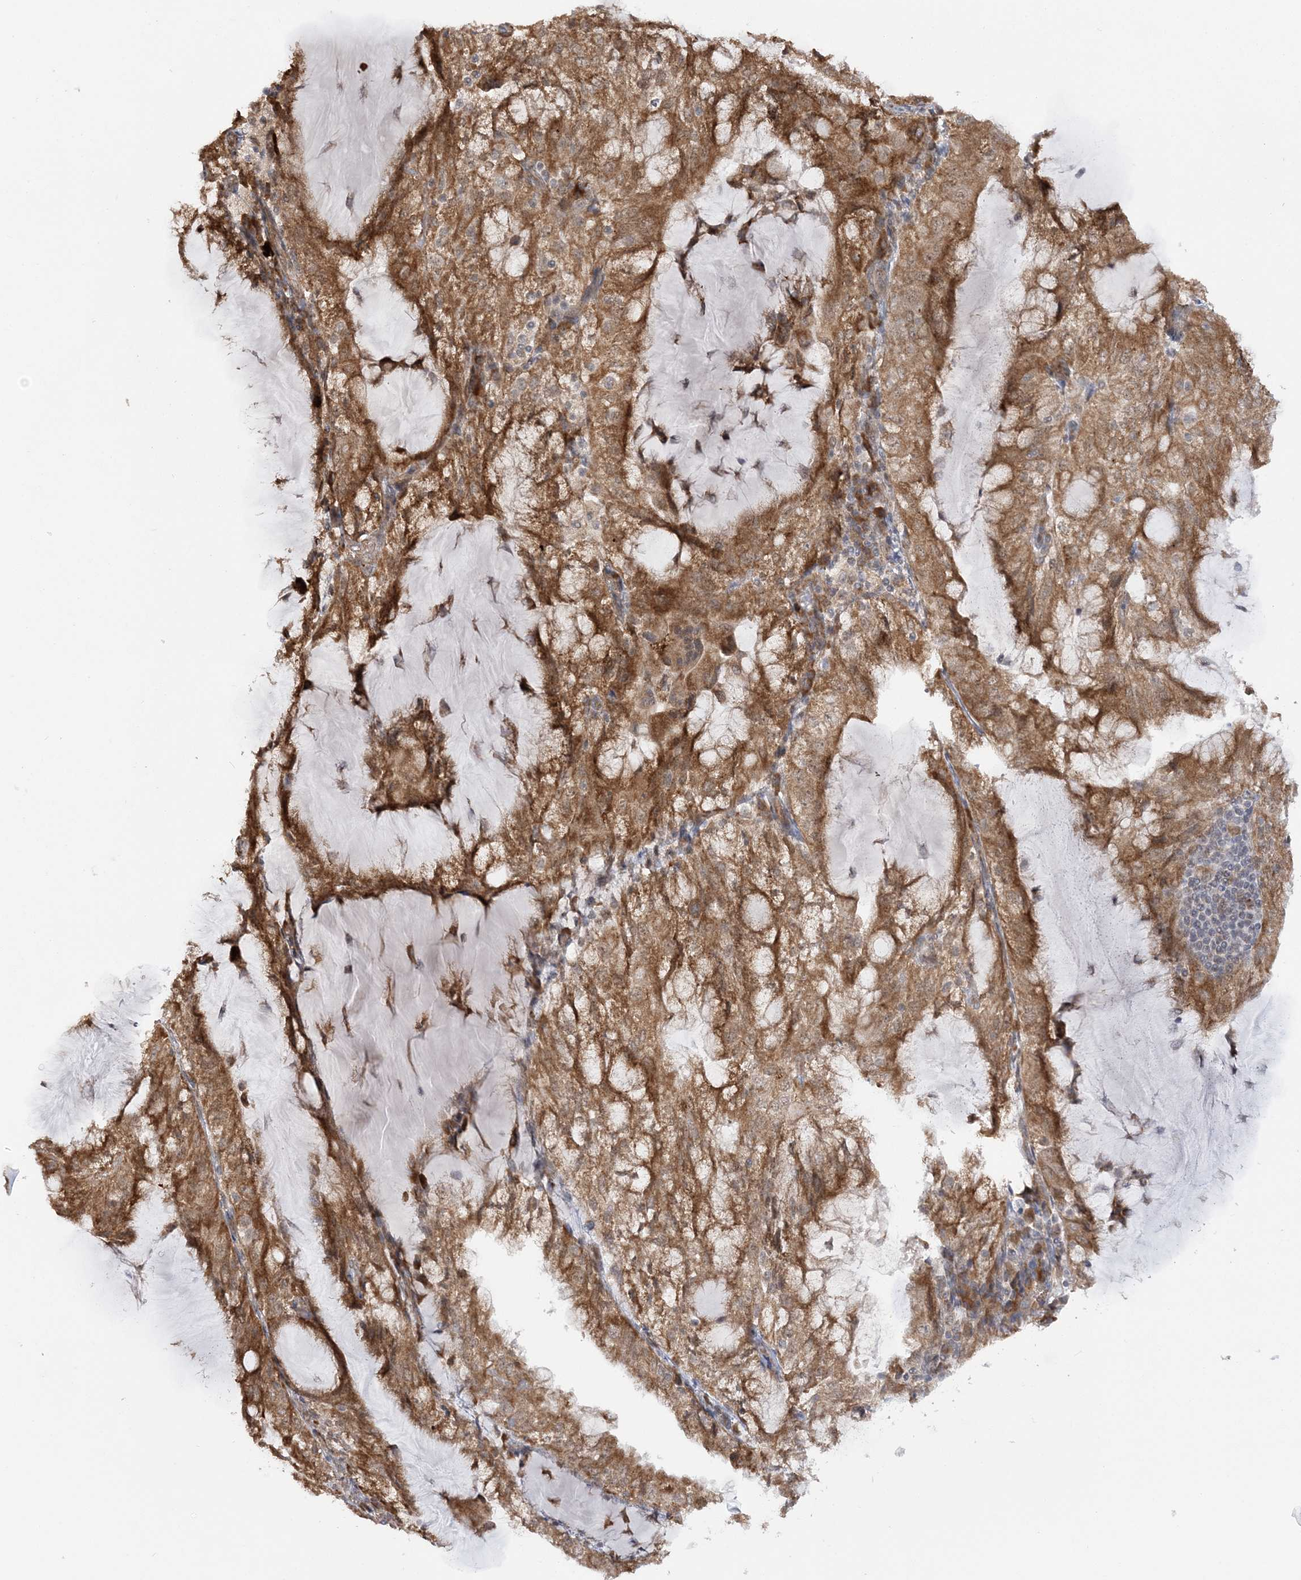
{"staining": {"intensity": "moderate", "quantity": ">75%", "location": "cytoplasmic/membranous"}, "tissue": "endometrial cancer", "cell_type": "Tumor cells", "image_type": "cancer", "snomed": [{"axis": "morphology", "description": "Adenocarcinoma, NOS"}, {"axis": "topography", "description": "Endometrium"}], "caption": "Protein analysis of endometrial cancer tissue displays moderate cytoplasmic/membranous positivity in approximately >75% of tumor cells. The staining is performed using DAB (3,3'-diaminobenzidine) brown chromogen to label protein expression. The nuclei are counter-stained blue using hematoxylin.", "gene": "MRPL47", "patient": {"sex": "female", "age": 81}}